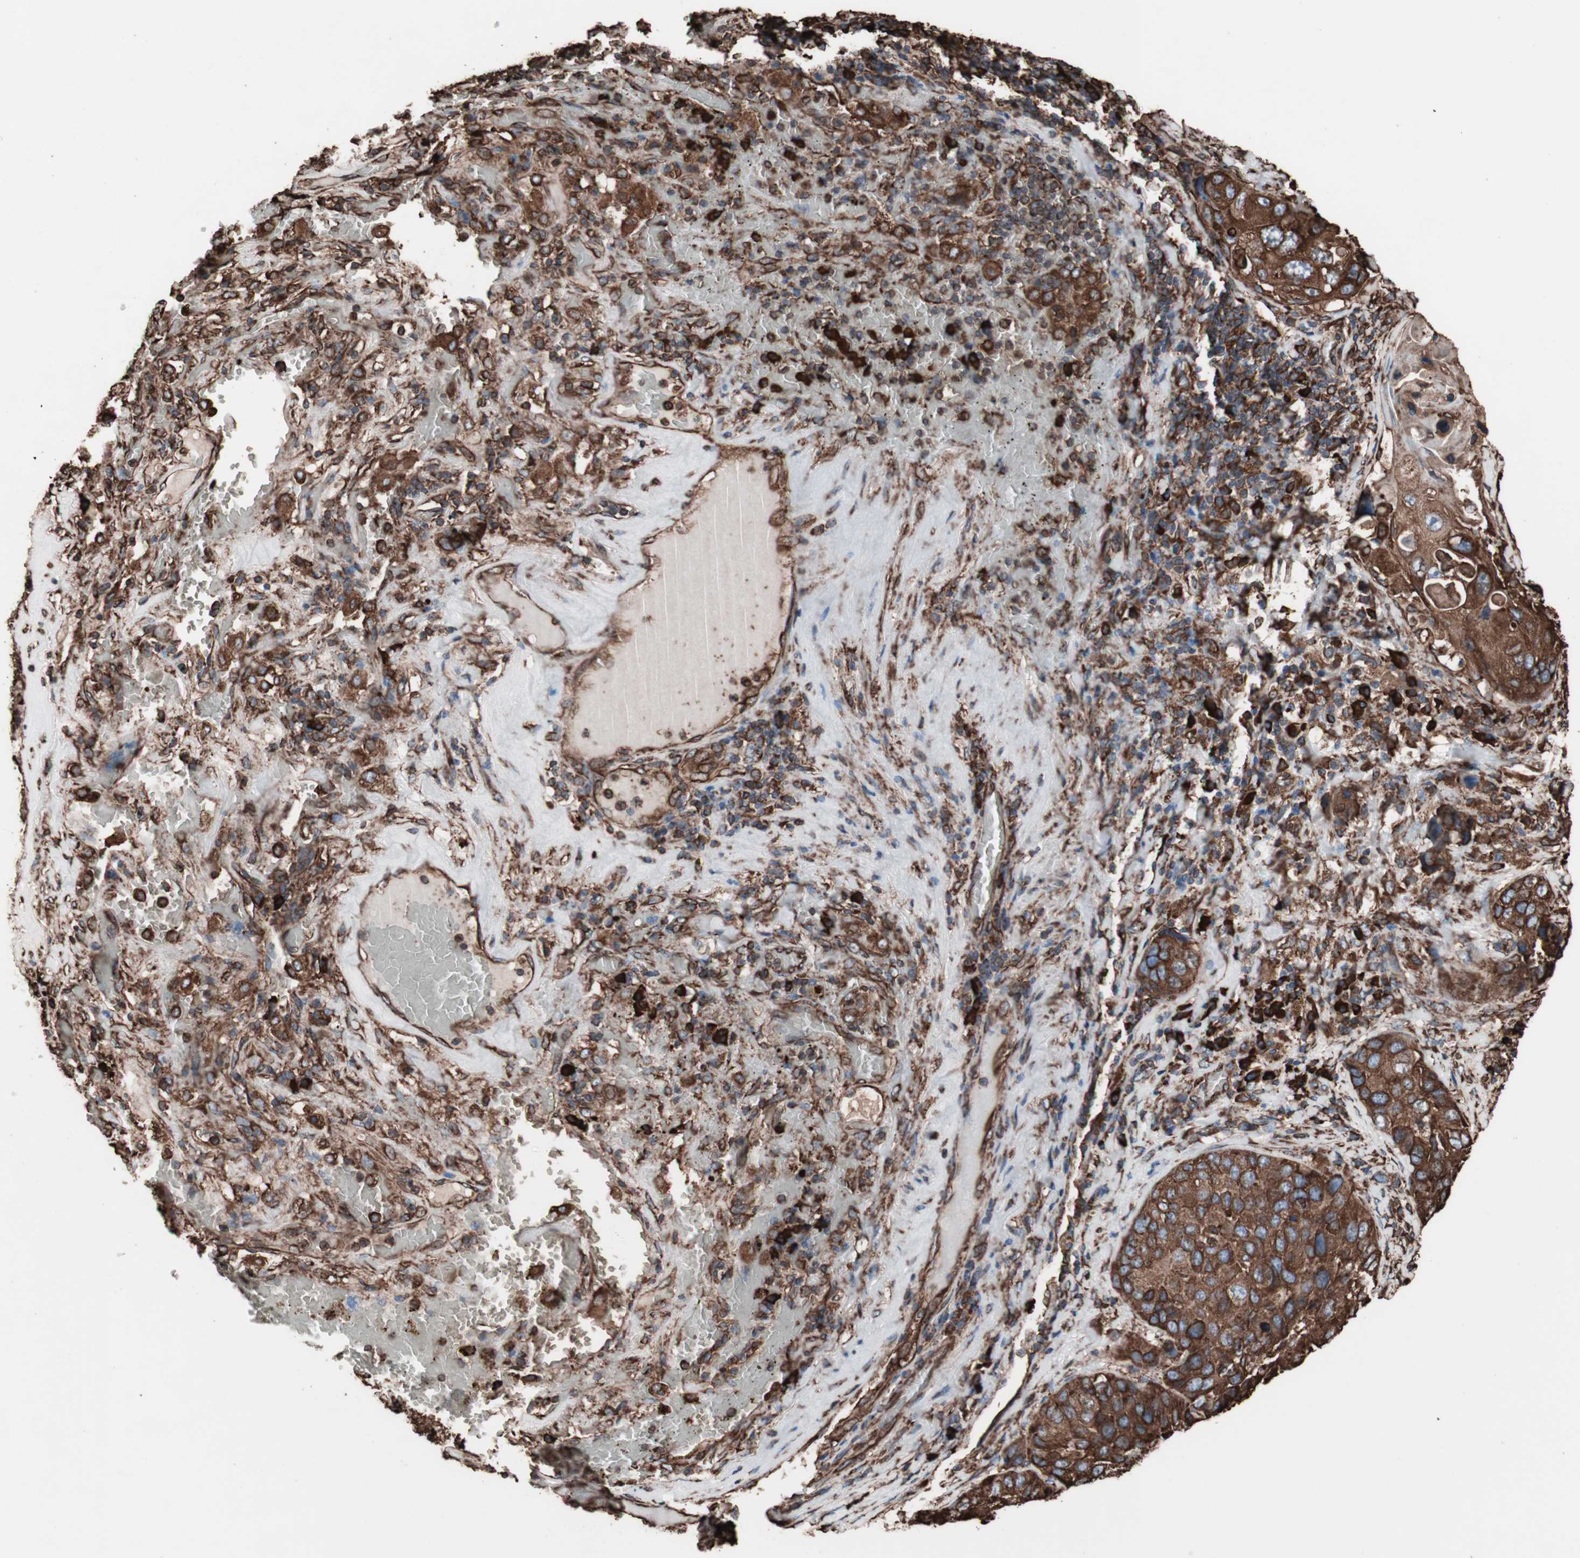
{"staining": {"intensity": "strong", "quantity": ">75%", "location": "cytoplasmic/membranous"}, "tissue": "lung cancer", "cell_type": "Tumor cells", "image_type": "cancer", "snomed": [{"axis": "morphology", "description": "Squamous cell carcinoma, NOS"}, {"axis": "topography", "description": "Lung"}], "caption": "Strong cytoplasmic/membranous protein positivity is identified in approximately >75% of tumor cells in lung squamous cell carcinoma. The protein of interest is shown in brown color, while the nuclei are stained blue.", "gene": "HSP90B1", "patient": {"sex": "male", "age": 57}}